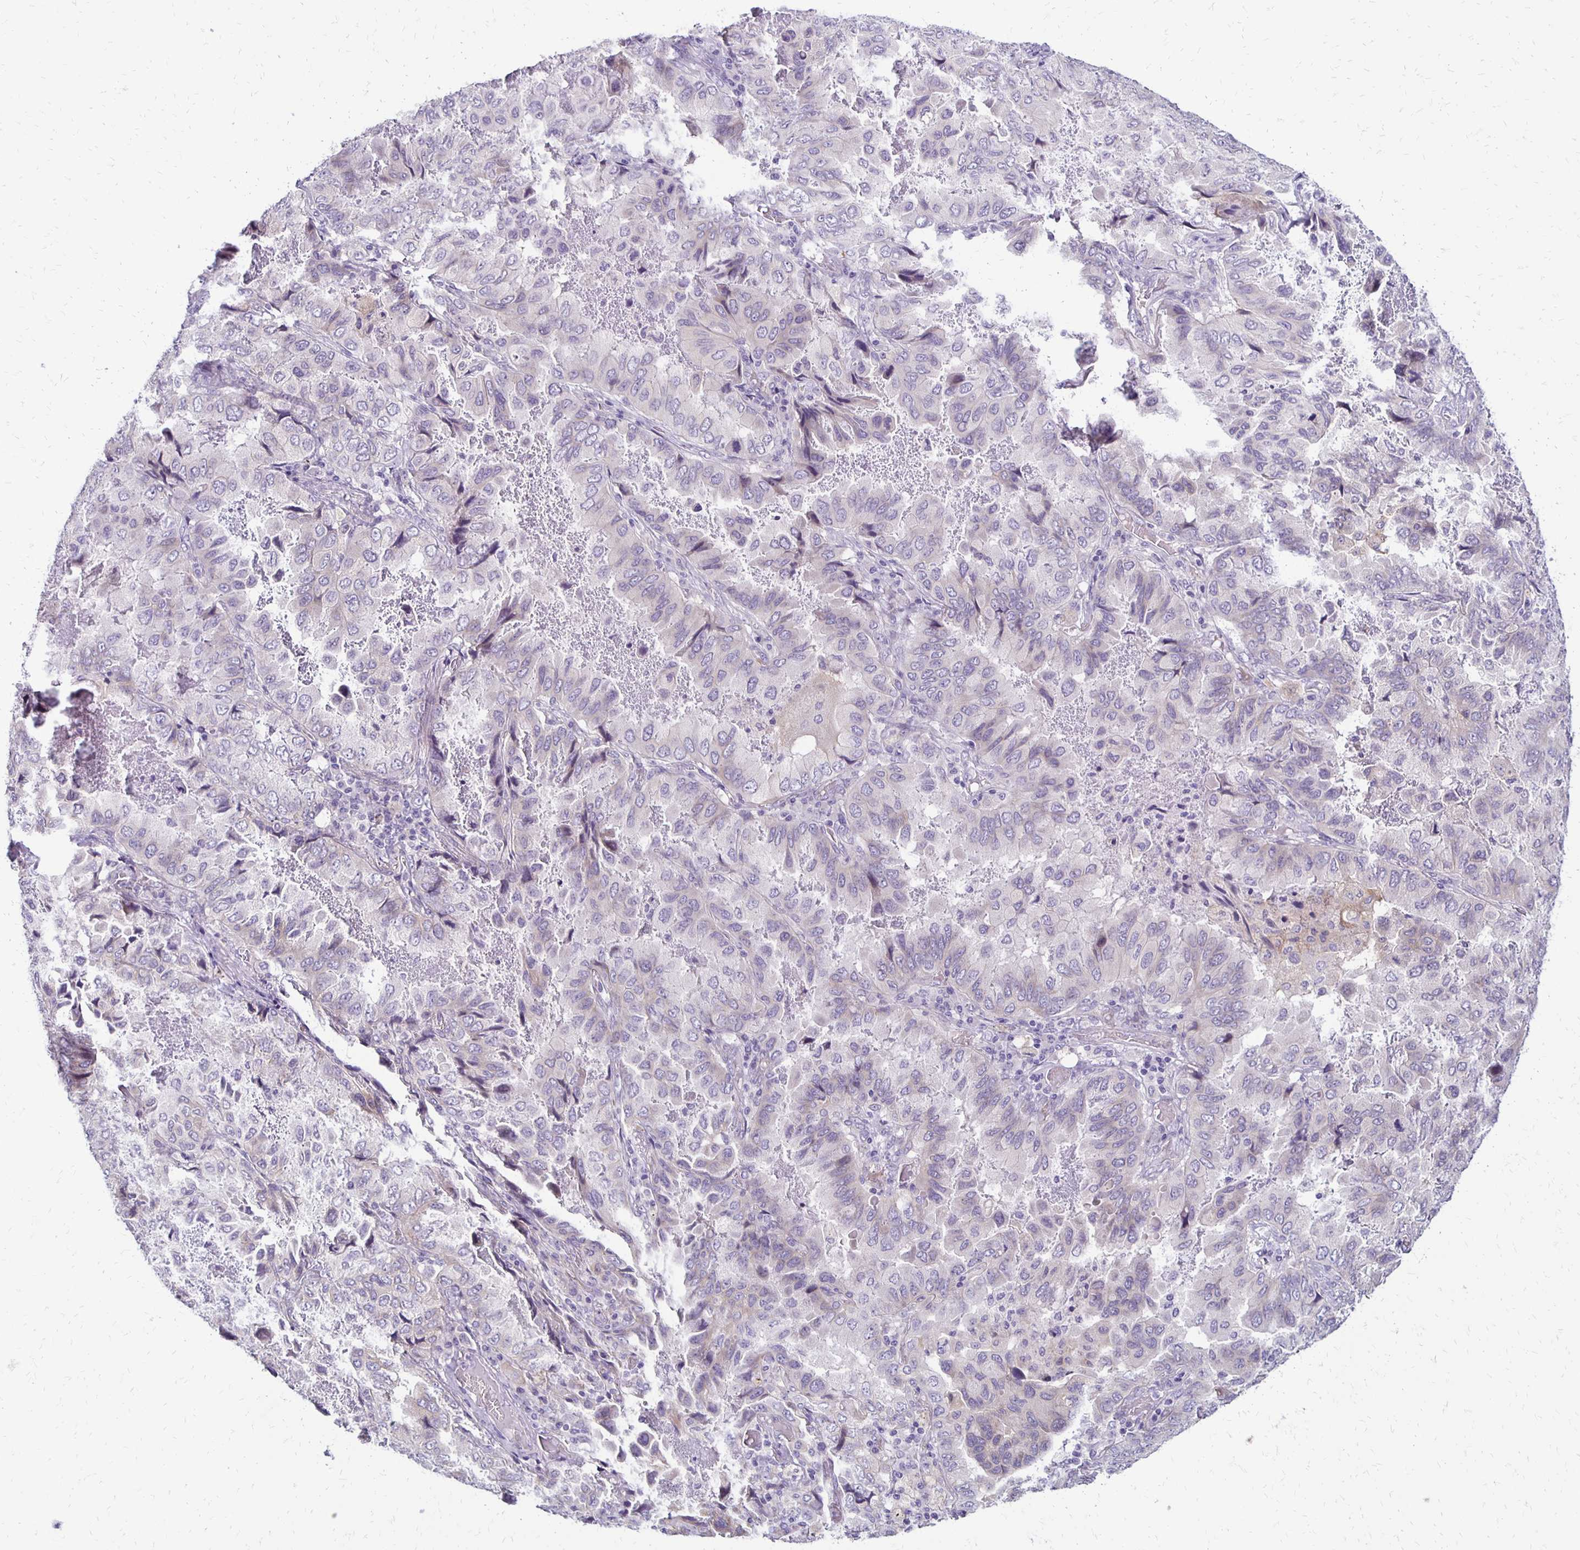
{"staining": {"intensity": "negative", "quantity": "none", "location": "none"}, "tissue": "lung cancer", "cell_type": "Tumor cells", "image_type": "cancer", "snomed": [{"axis": "morphology", "description": "Aneuploidy"}, {"axis": "morphology", "description": "Adenocarcinoma, NOS"}, {"axis": "morphology", "description": "Adenocarcinoma, metastatic, NOS"}, {"axis": "topography", "description": "Lymph node"}, {"axis": "topography", "description": "Lung"}], "caption": "A histopathology image of human metastatic adenocarcinoma (lung) is negative for staining in tumor cells.", "gene": "KATNBL1", "patient": {"sex": "female", "age": 48}}